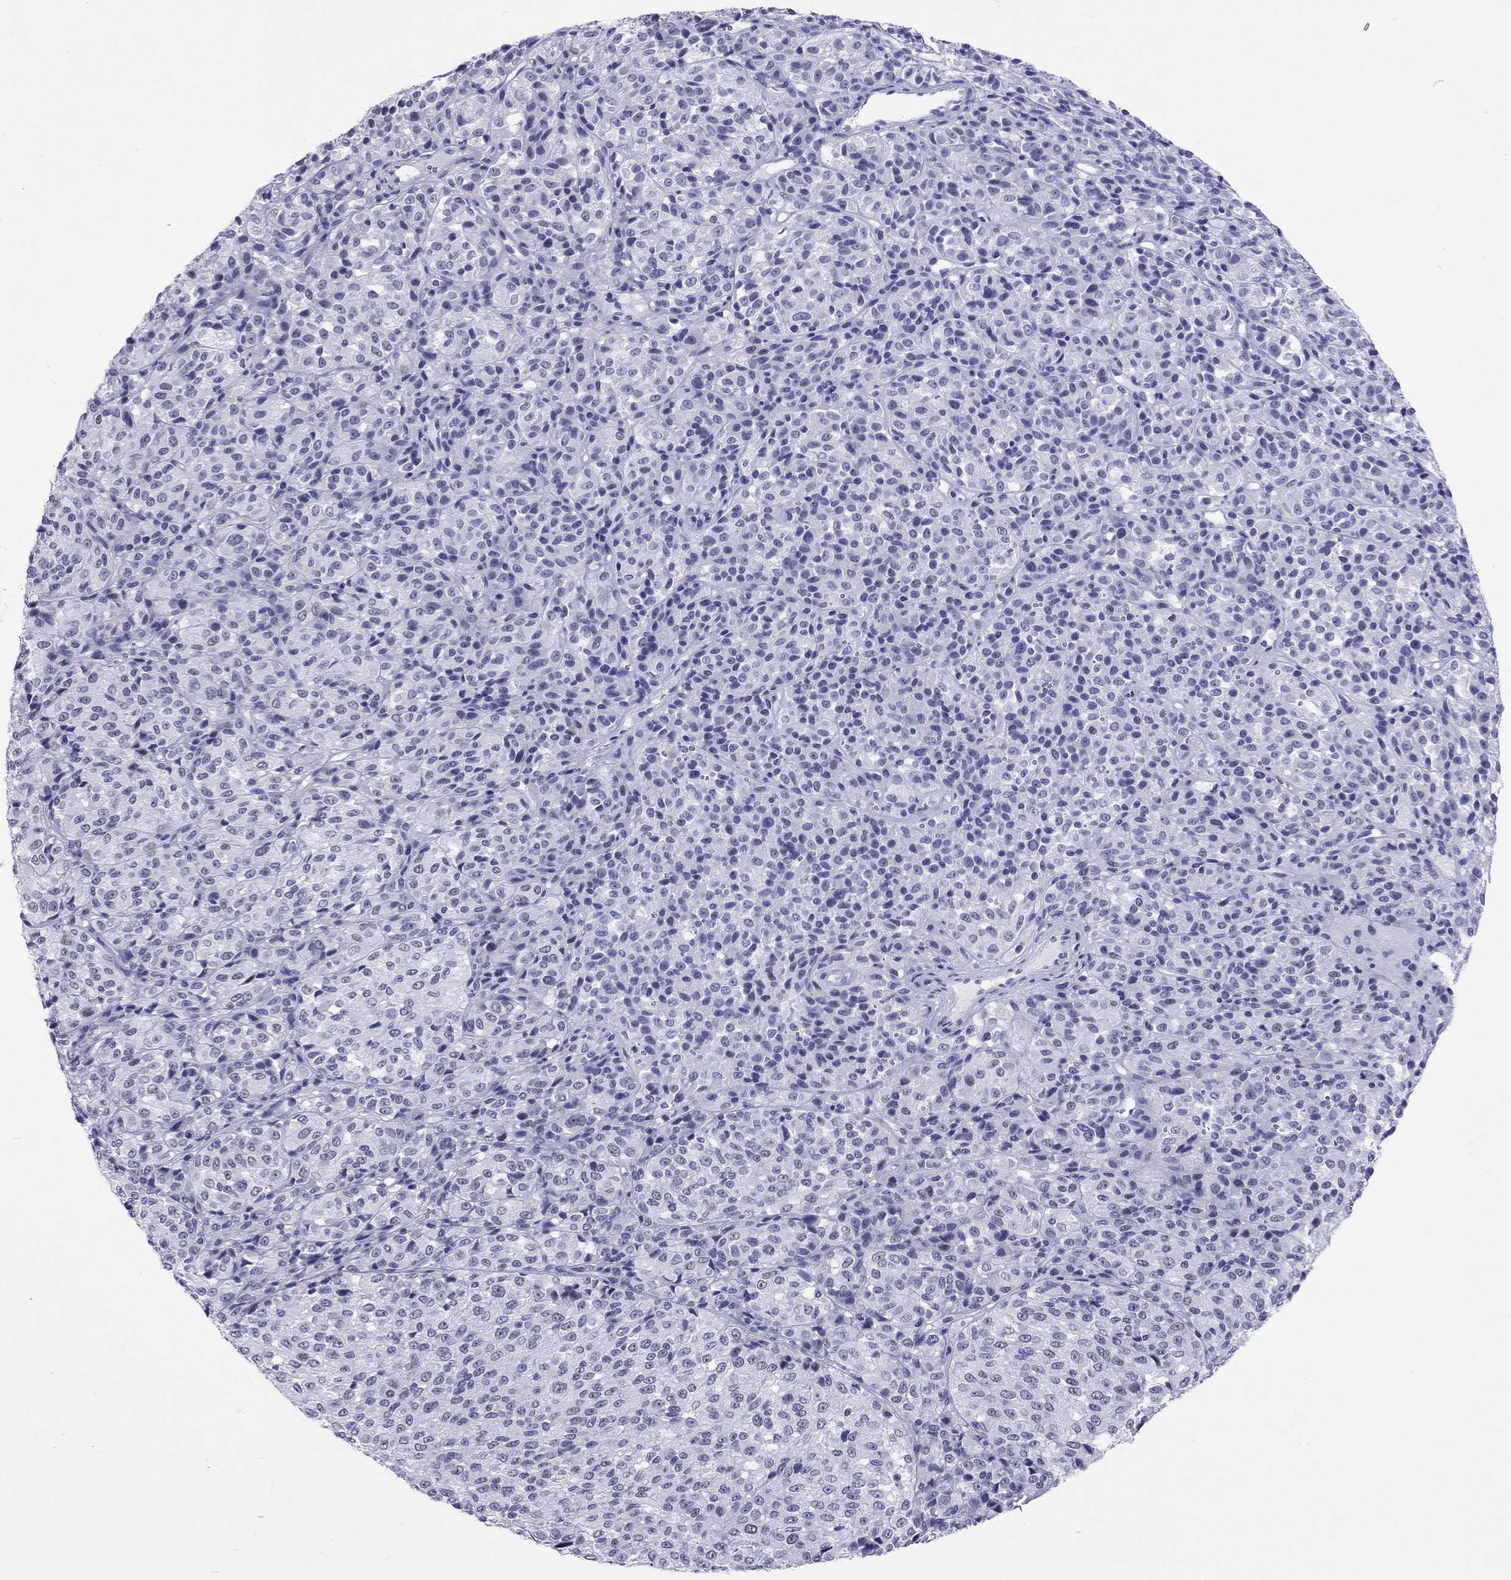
{"staining": {"intensity": "negative", "quantity": "none", "location": "none"}, "tissue": "melanoma", "cell_type": "Tumor cells", "image_type": "cancer", "snomed": [{"axis": "morphology", "description": "Malignant melanoma, Metastatic site"}, {"axis": "topography", "description": "Brain"}], "caption": "A high-resolution micrograph shows IHC staining of malignant melanoma (metastatic site), which exhibits no significant expression in tumor cells. (DAB immunohistochemistry with hematoxylin counter stain).", "gene": "JHY", "patient": {"sex": "female", "age": 56}}